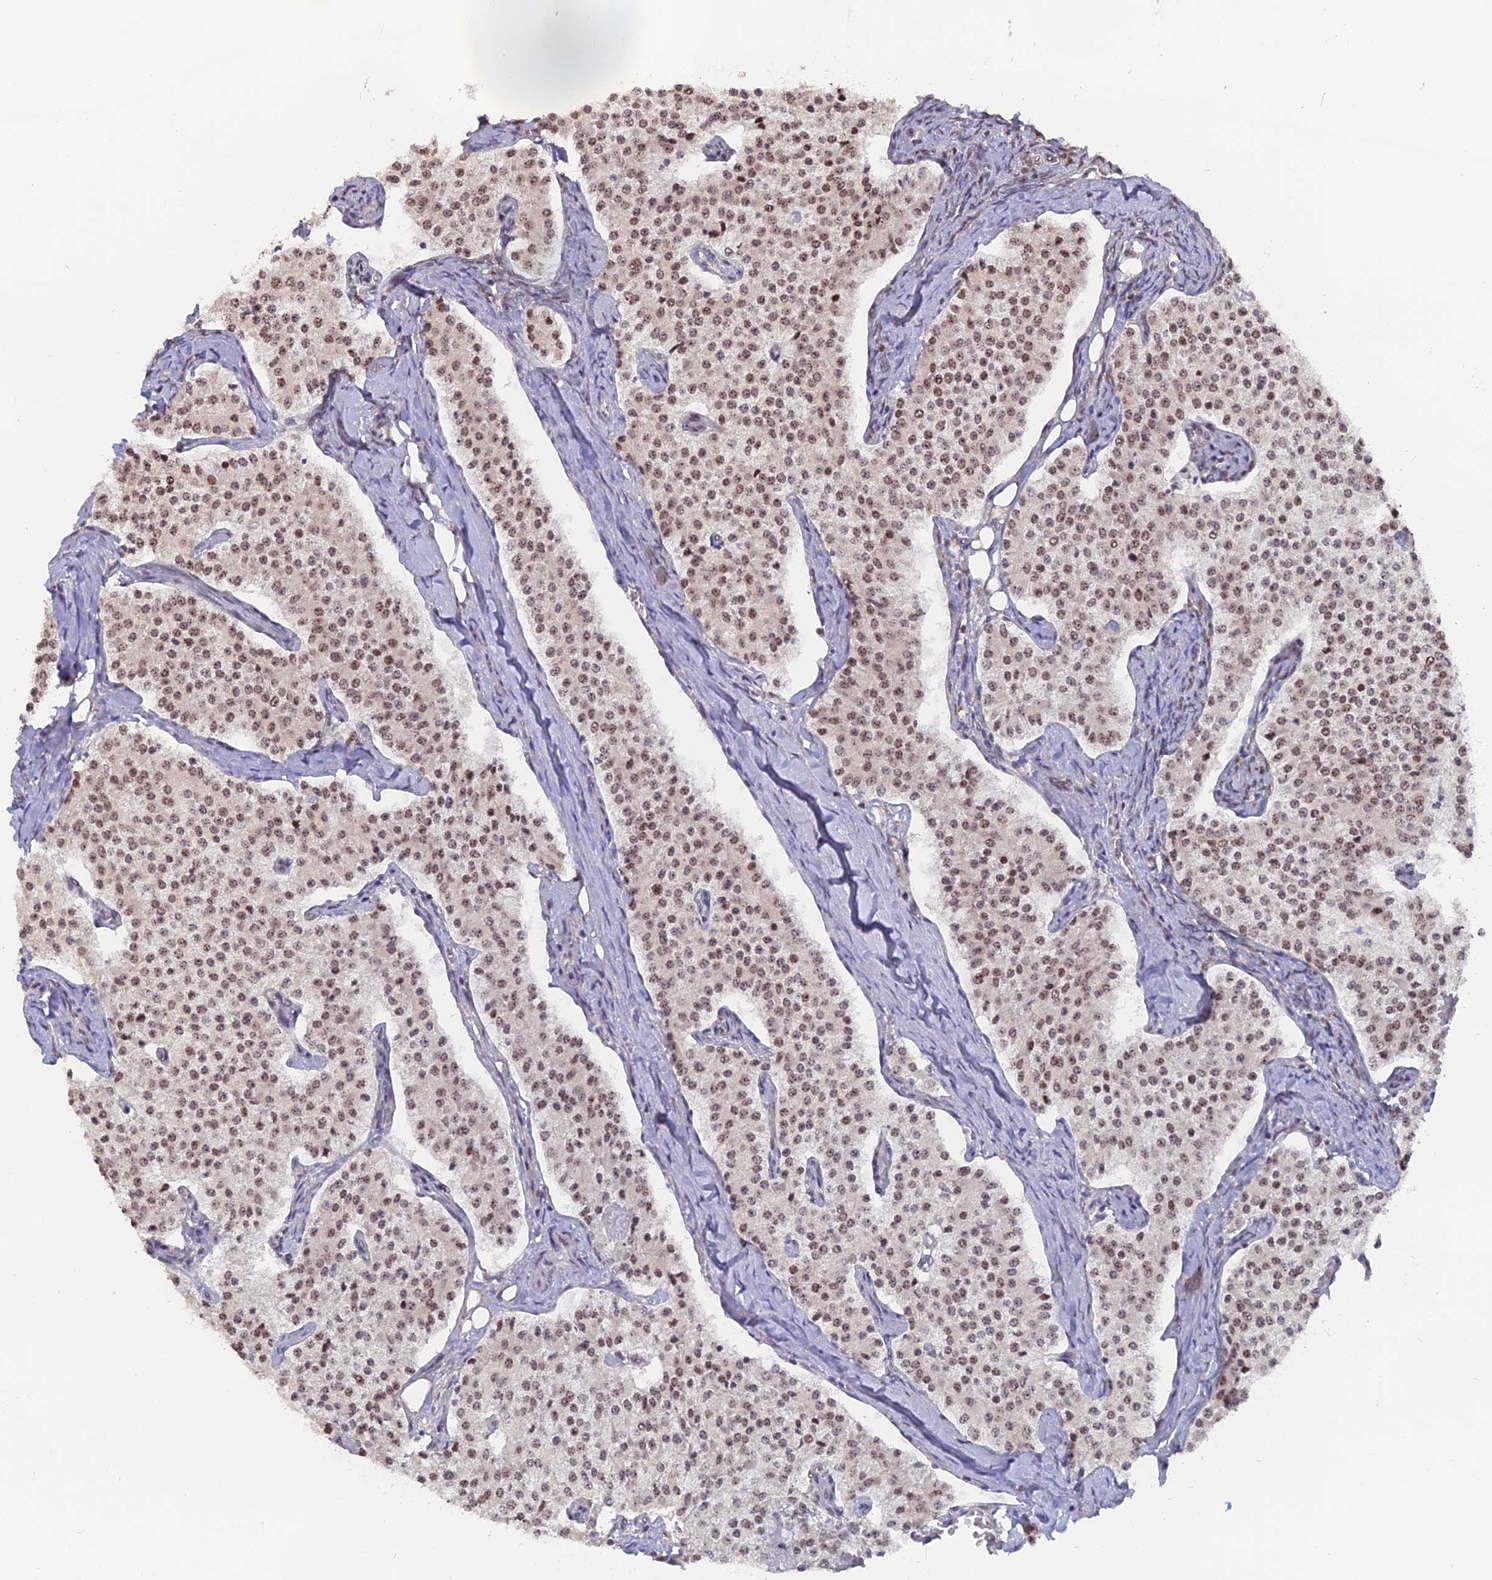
{"staining": {"intensity": "moderate", "quantity": ">75%", "location": "nuclear"}, "tissue": "carcinoid", "cell_type": "Tumor cells", "image_type": "cancer", "snomed": [{"axis": "morphology", "description": "Carcinoid, malignant, NOS"}, {"axis": "topography", "description": "Colon"}], "caption": "This histopathology image demonstrates IHC staining of carcinoid, with medium moderate nuclear expression in approximately >75% of tumor cells.", "gene": "NR1H3", "patient": {"sex": "female", "age": 52}}